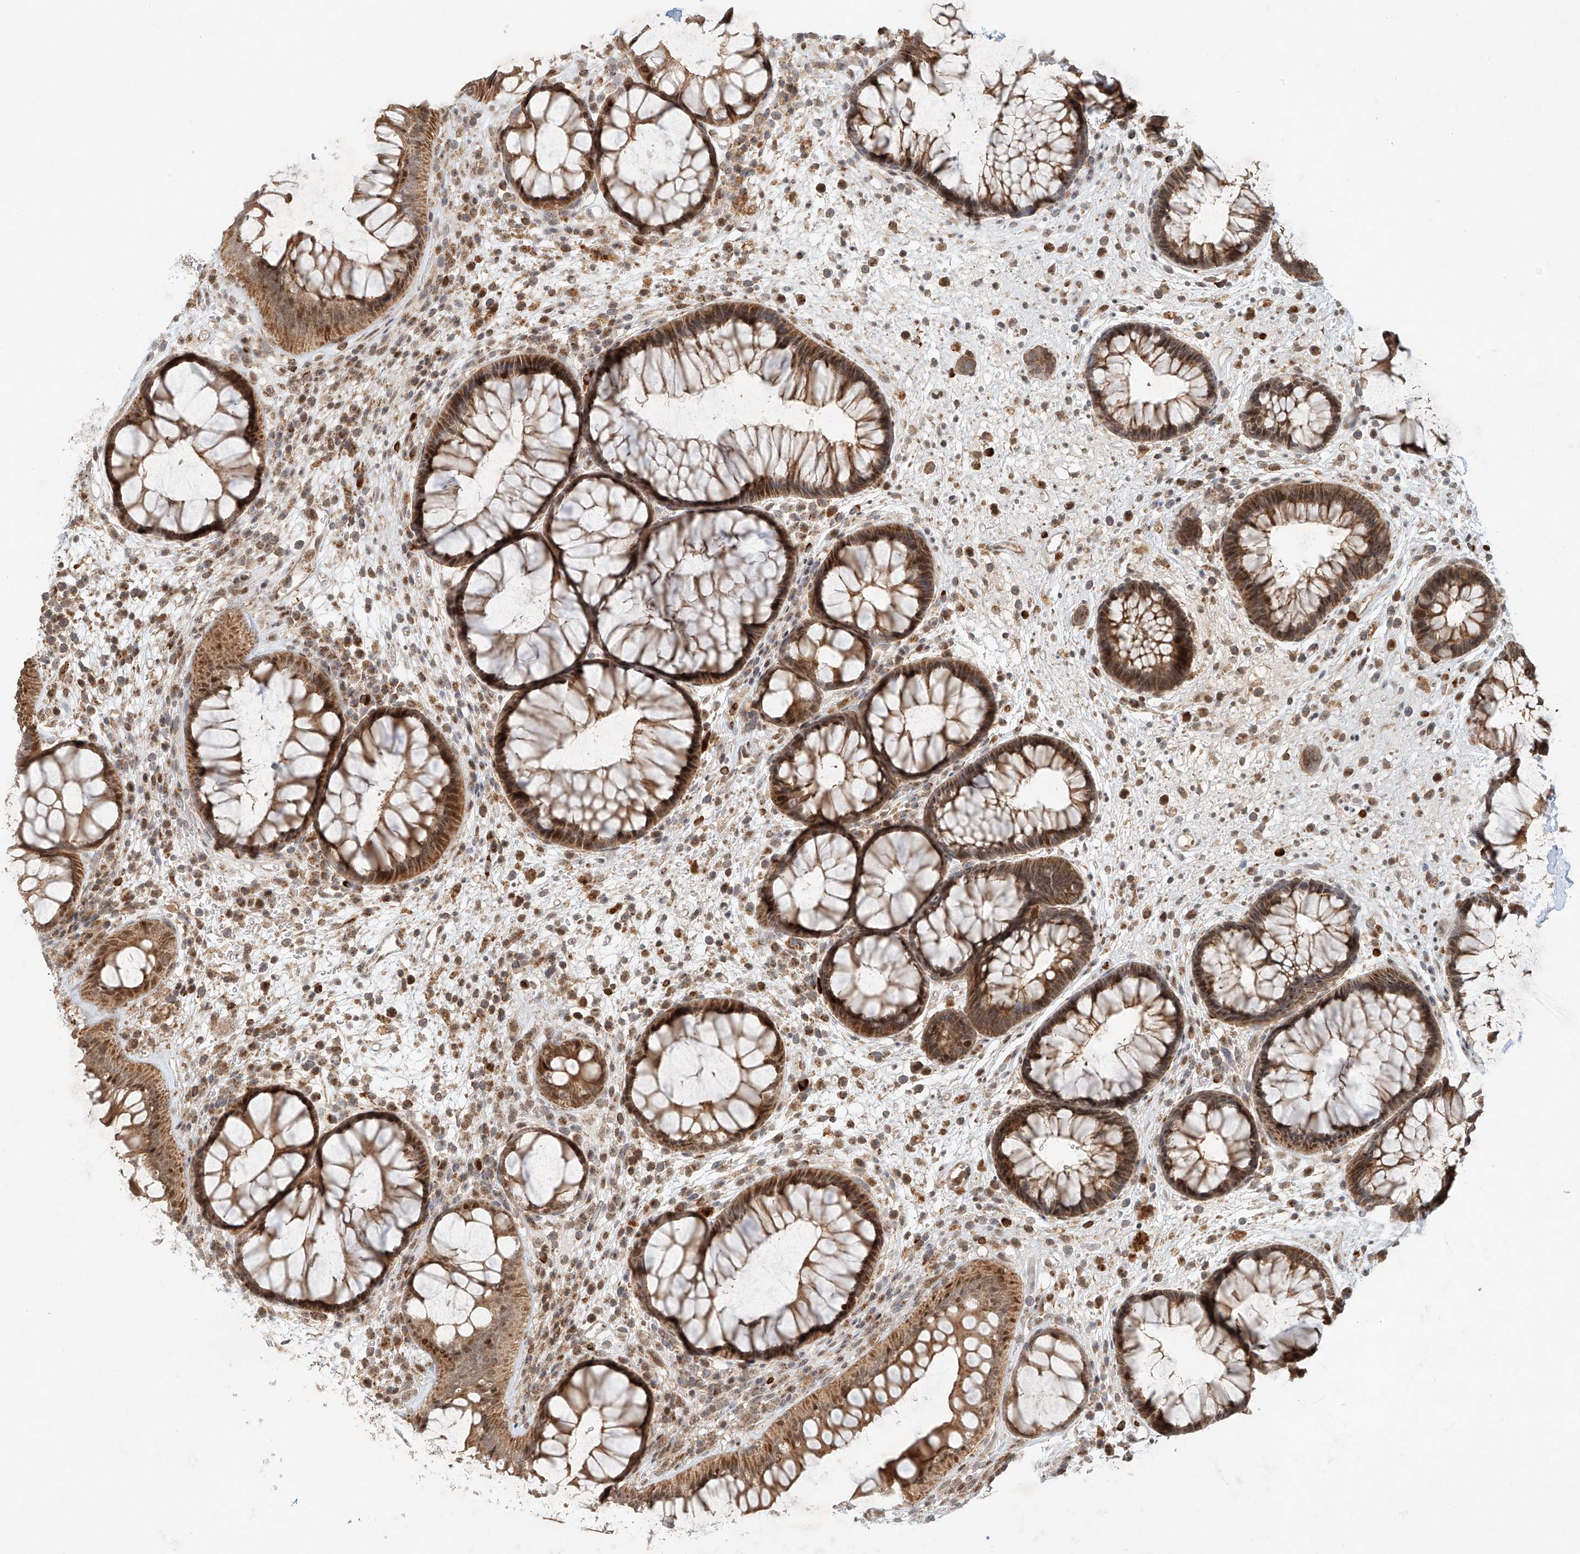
{"staining": {"intensity": "moderate", "quantity": ">75%", "location": "cytoplasmic/membranous,nuclear"}, "tissue": "rectum", "cell_type": "Glandular cells", "image_type": "normal", "snomed": [{"axis": "morphology", "description": "Normal tissue, NOS"}, {"axis": "topography", "description": "Rectum"}], "caption": "High-power microscopy captured an immunohistochemistry (IHC) micrograph of normal rectum, revealing moderate cytoplasmic/membranous,nuclear expression in about >75% of glandular cells.", "gene": "SYTL3", "patient": {"sex": "male", "age": 51}}